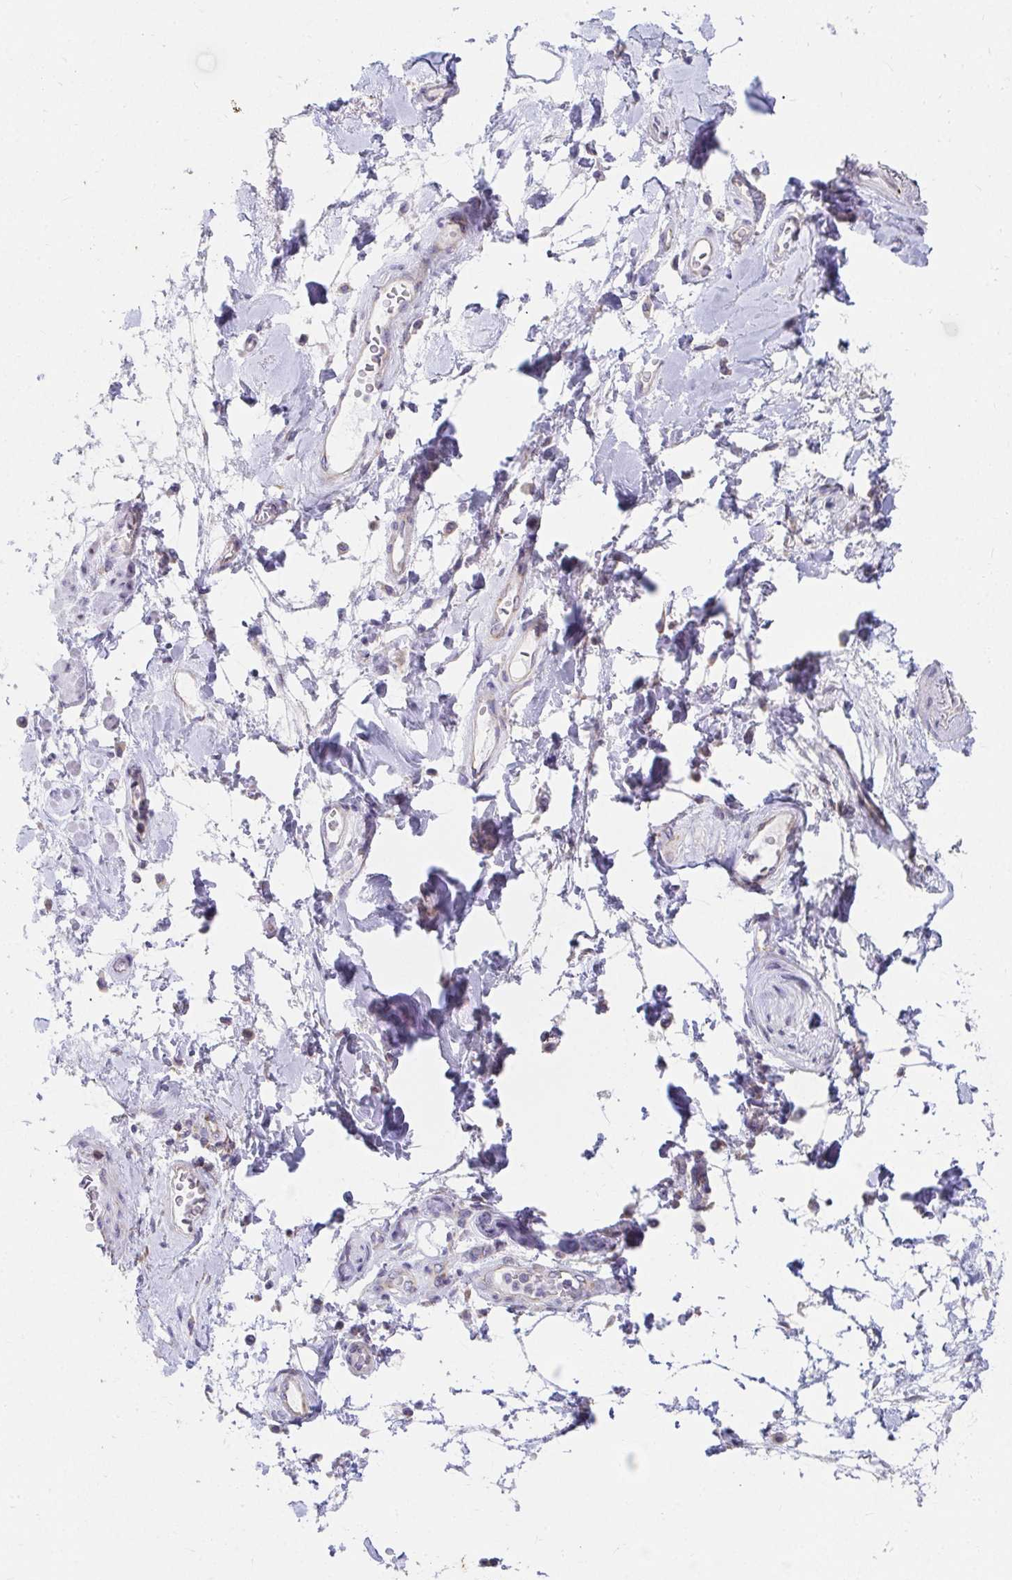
{"staining": {"intensity": "negative", "quantity": "none", "location": "none"}, "tissue": "adipose tissue", "cell_type": "Adipocytes", "image_type": "normal", "snomed": [{"axis": "morphology", "description": "Normal tissue, NOS"}, {"axis": "topography", "description": "Urinary bladder"}, {"axis": "topography", "description": "Peripheral nerve tissue"}], "caption": "An IHC histopathology image of normal adipose tissue is shown. There is no staining in adipocytes of adipose tissue. (DAB immunohistochemistry with hematoxylin counter stain).", "gene": "EXOC5", "patient": {"sex": "female", "age": 60}}